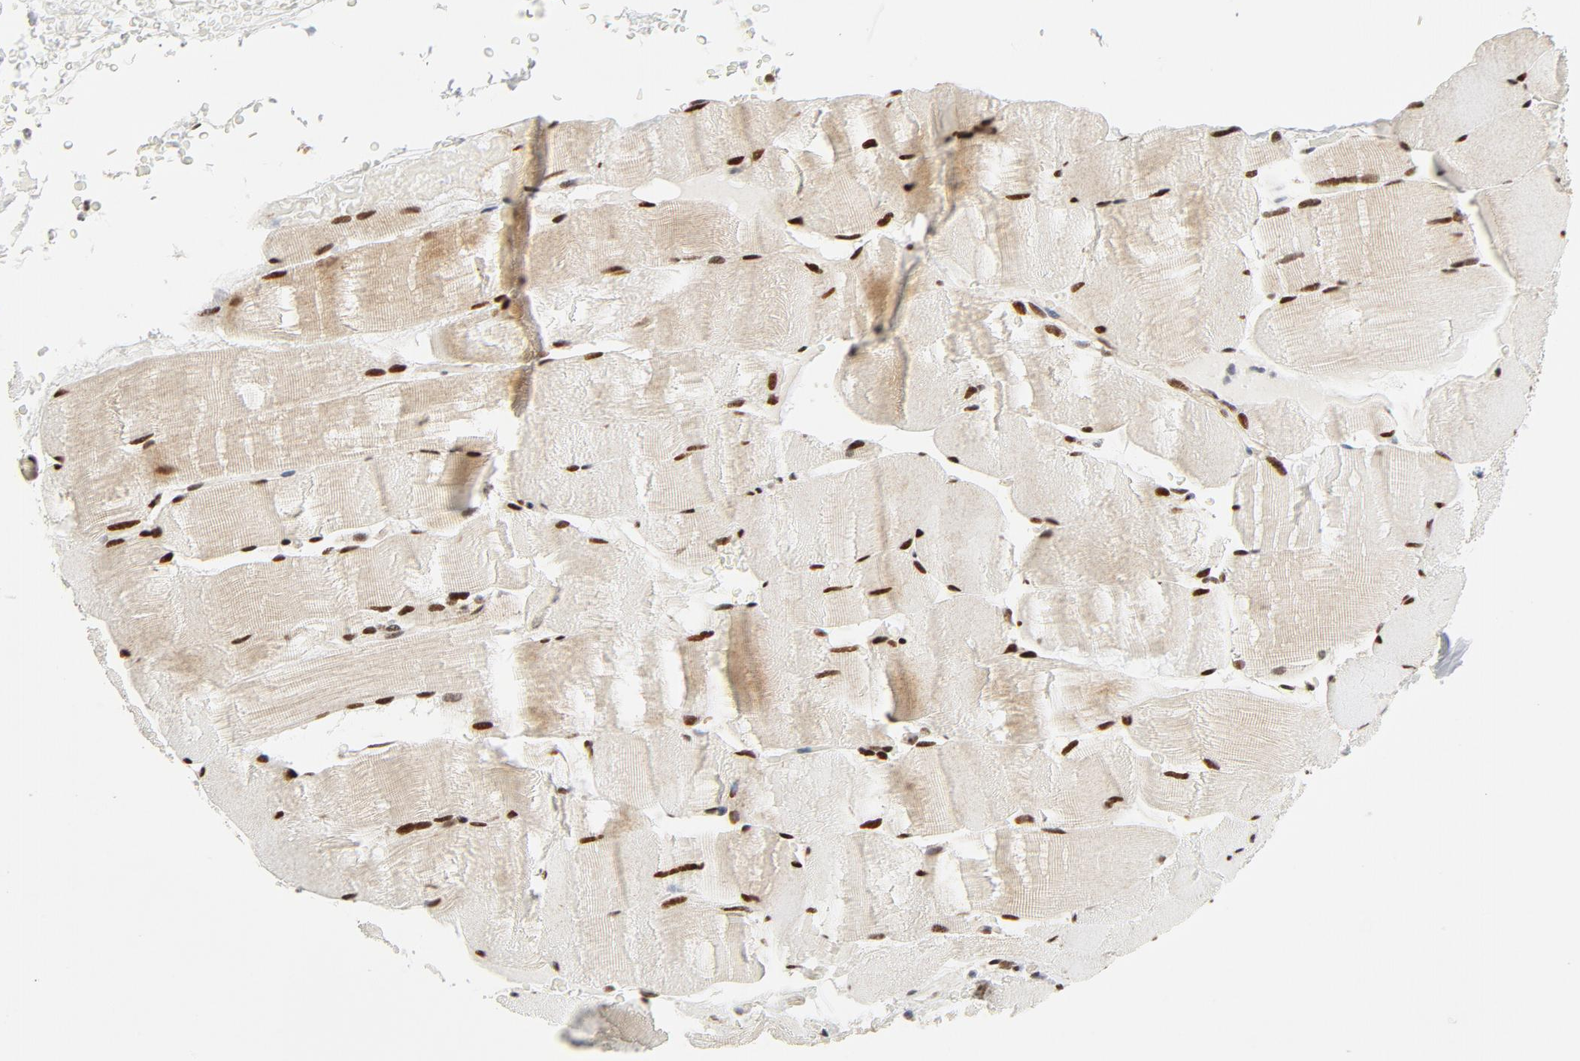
{"staining": {"intensity": "strong", "quantity": ">75%", "location": "nuclear"}, "tissue": "skeletal muscle", "cell_type": "Myocytes", "image_type": "normal", "snomed": [{"axis": "morphology", "description": "Normal tissue, NOS"}, {"axis": "topography", "description": "Skeletal muscle"}], "caption": "Strong nuclear protein positivity is identified in approximately >75% of myocytes in skeletal muscle. The staining was performed using DAB (3,3'-diaminobenzidine), with brown indicating positive protein expression. Nuclei are stained blue with hematoxylin.", "gene": "GTF2I", "patient": {"sex": "male", "age": 62}}